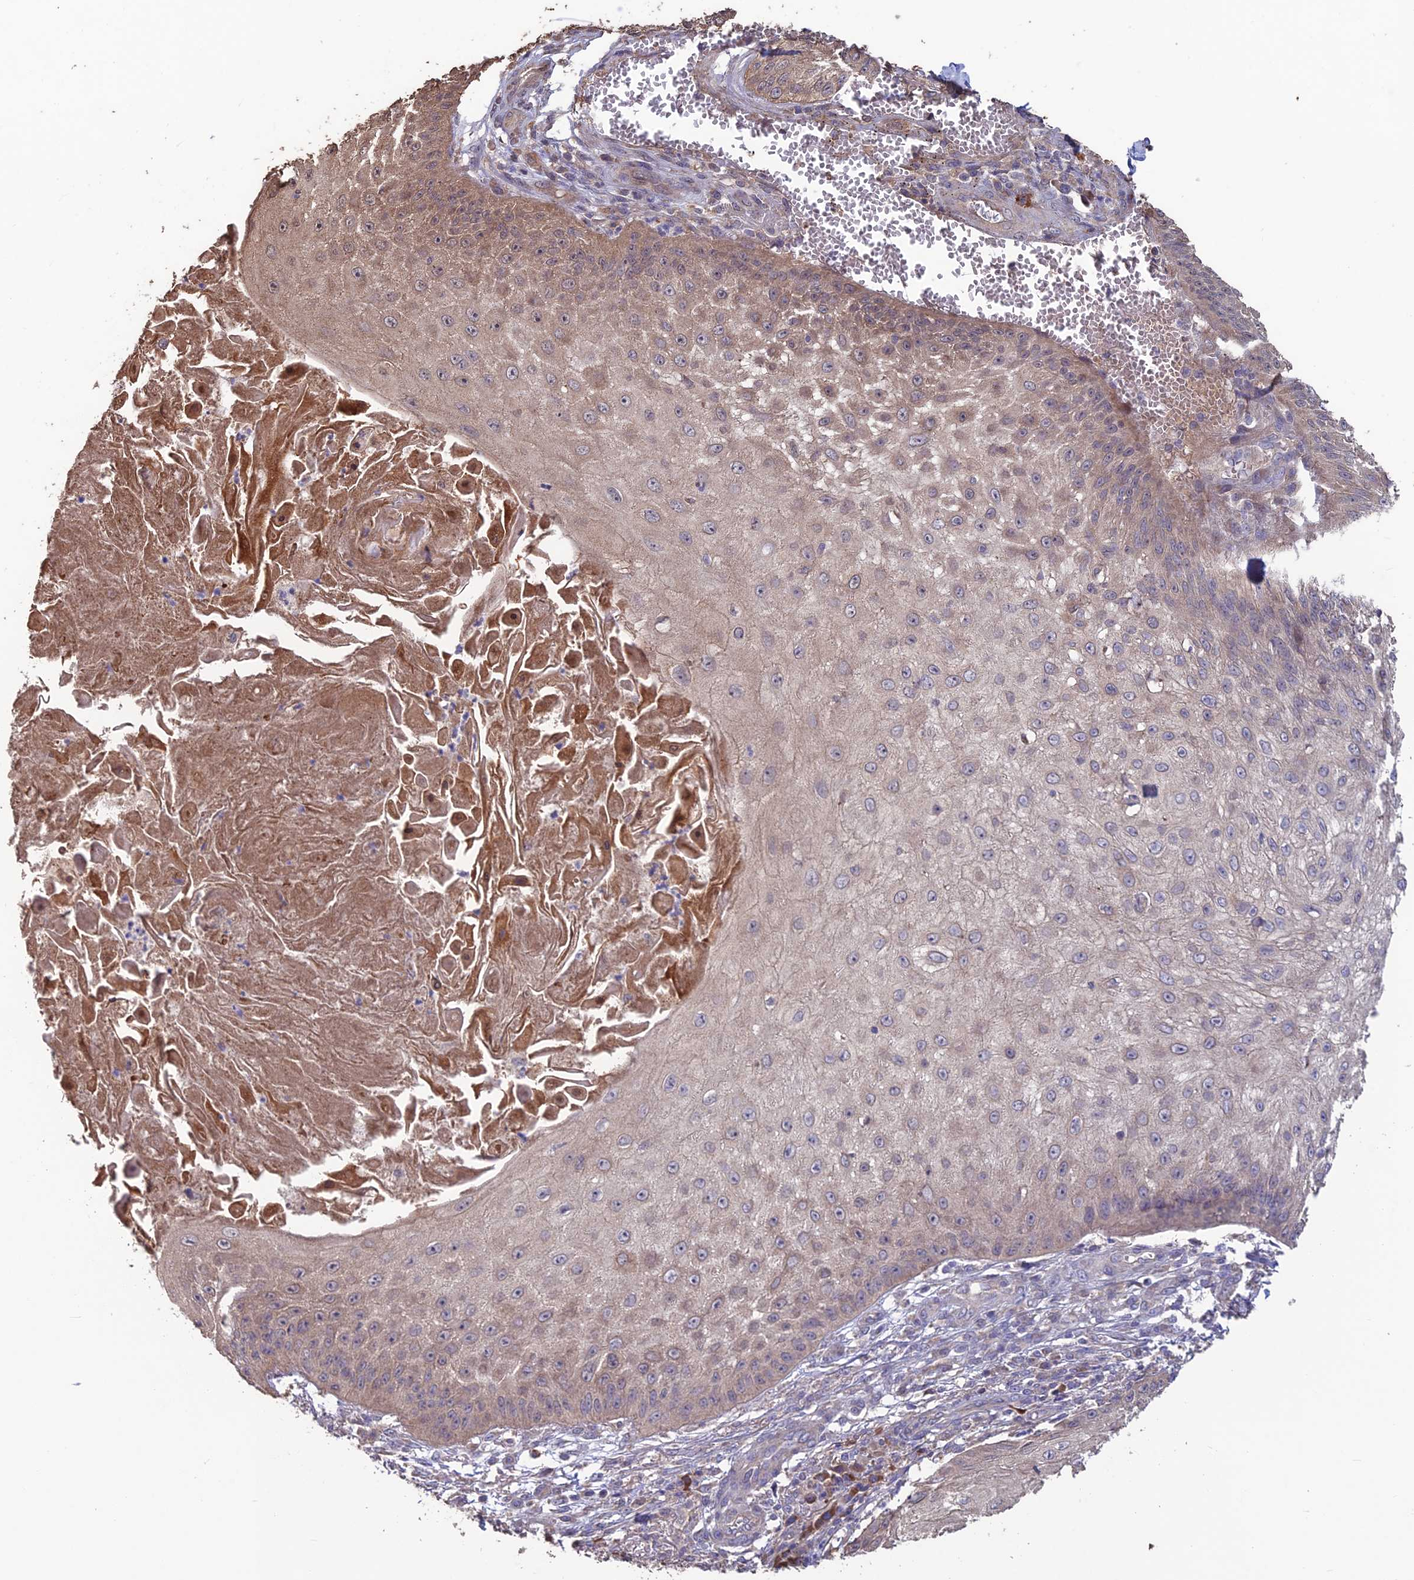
{"staining": {"intensity": "moderate", "quantity": "25%-75%", "location": "cytoplasmic/membranous"}, "tissue": "skin cancer", "cell_type": "Tumor cells", "image_type": "cancer", "snomed": [{"axis": "morphology", "description": "Squamous cell carcinoma, NOS"}, {"axis": "topography", "description": "Skin"}], "caption": "High-power microscopy captured an immunohistochemistry photomicrograph of skin cancer, revealing moderate cytoplasmic/membranous positivity in approximately 25%-75% of tumor cells.", "gene": "SHISA5", "patient": {"sex": "male", "age": 70}}